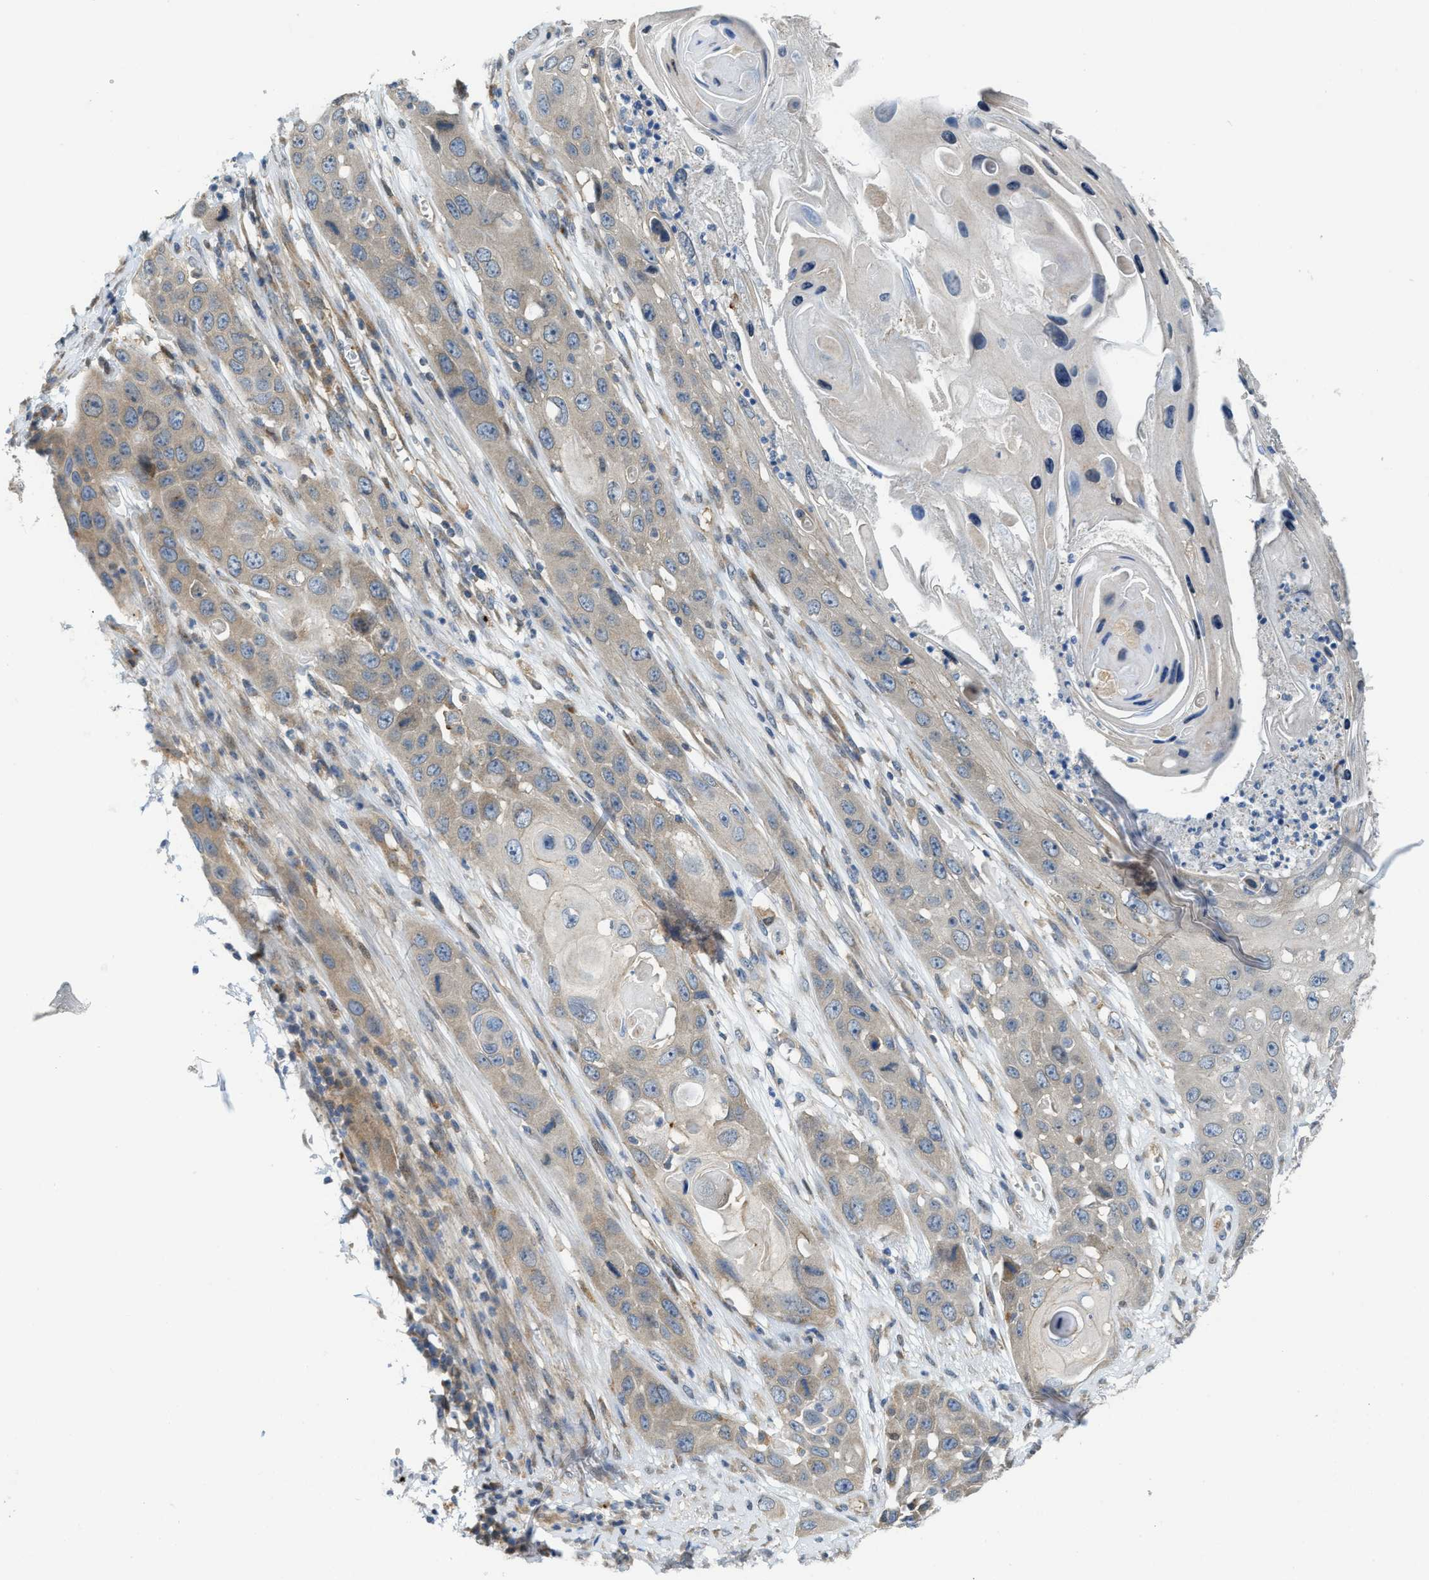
{"staining": {"intensity": "weak", "quantity": "<25%", "location": "cytoplasmic/membranous"}, "tissue": "skin cancer", "cell_type": "Tumor cells", "image_type": "cancer", "snomed": [{"axis": "morphology", "description": "Squamous cell carcinoma, NOS"}, {"axis": "topography", "description": "Skin"}], "caption": "Tumor cells are negative for brown protein staining in skin squamous cell carcinoma.", "gene": "KLHDC10", "patient": {"sex": "male", "age": 55}}